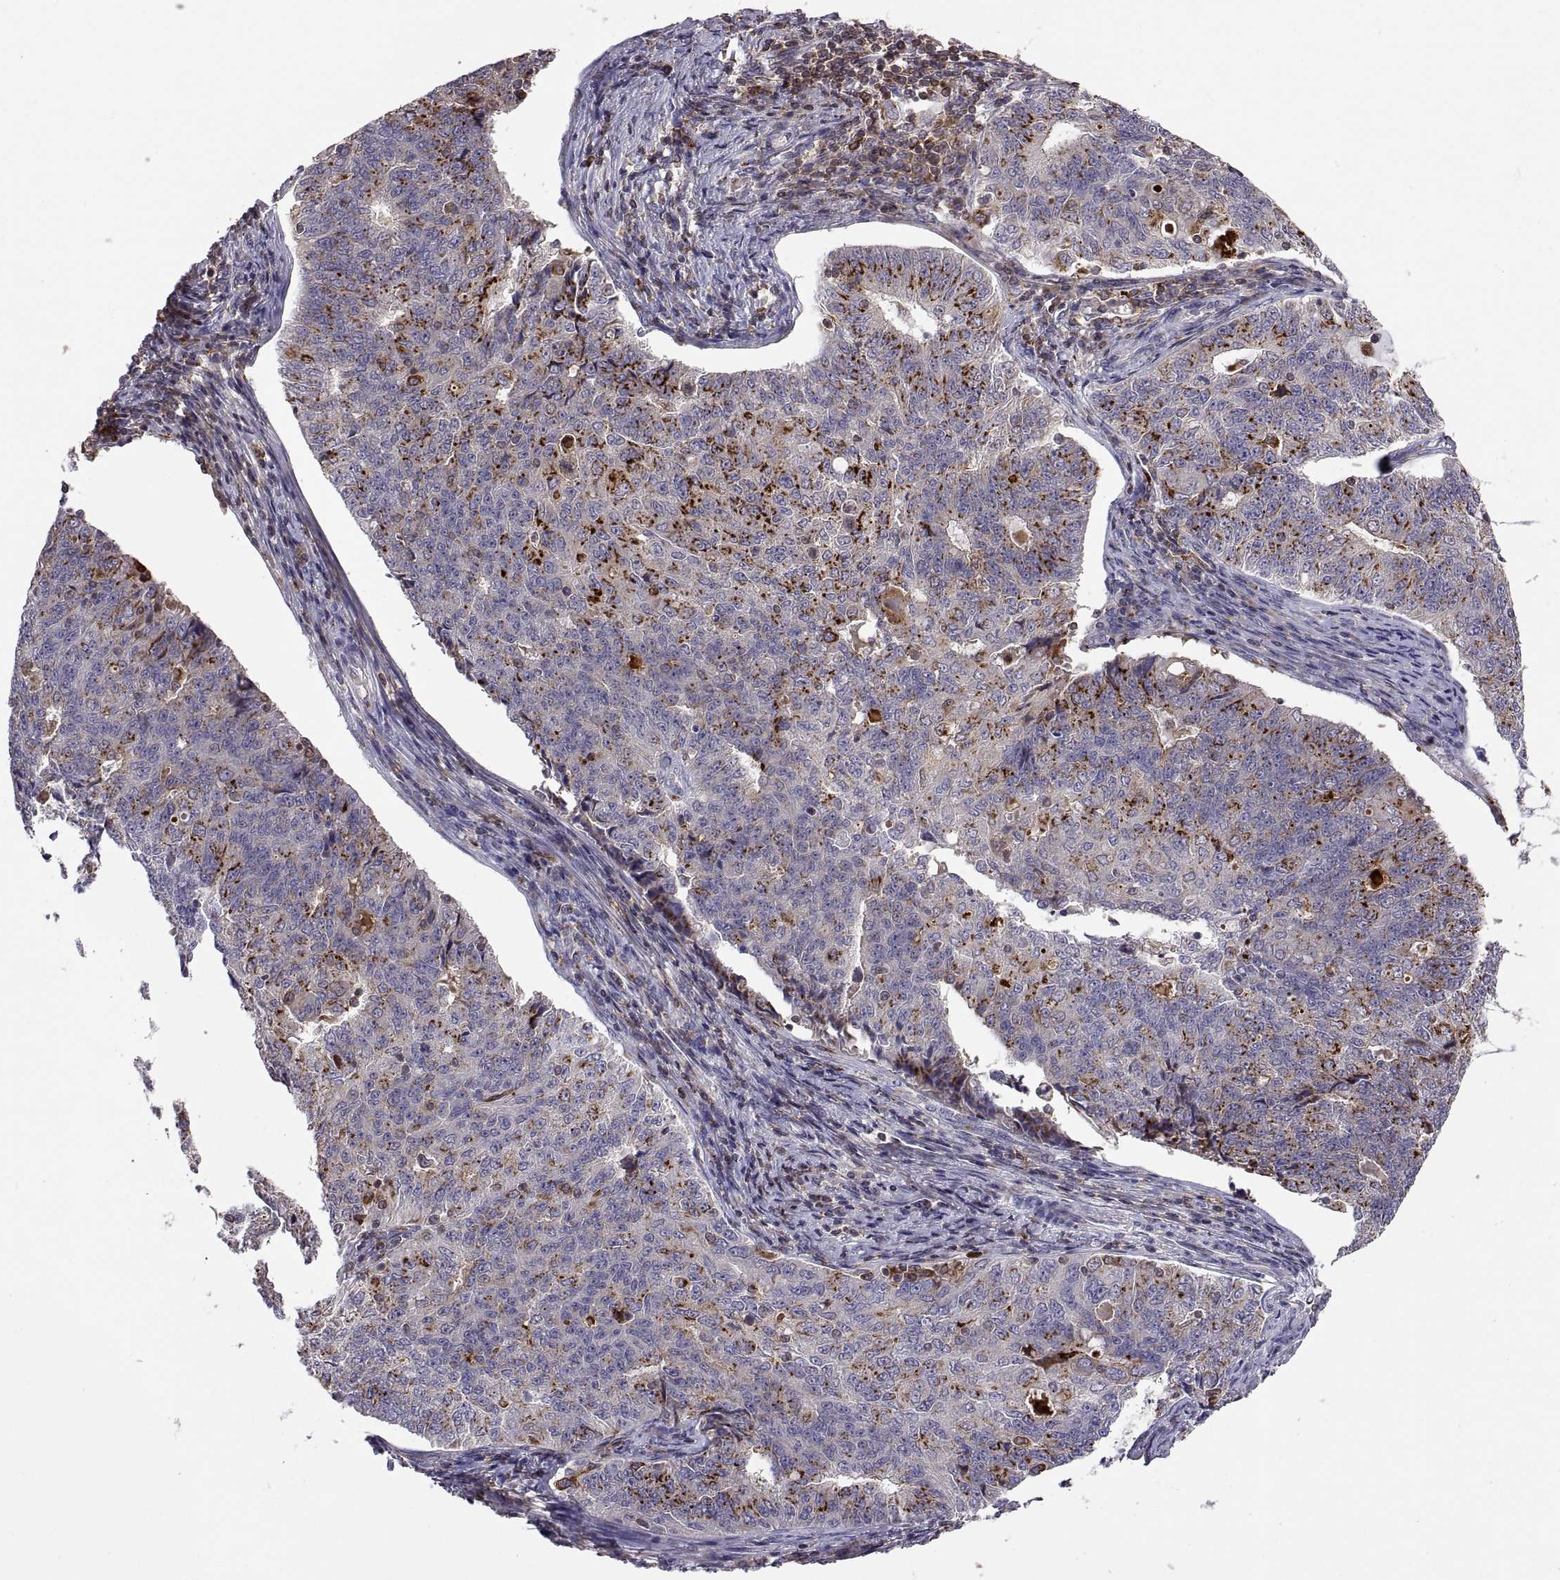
{"staining": {"intensity": "strong", "quantity": "25%-75%", "location": "cytoplasmic/membranous"}, "tissue": "endometrial cancer", "cell_type": "Tumor cells", "image_type": "cancer", "snomed": [{"axis": "morphology", "description": "Adenocarcinoma, NOS"}, {"axis": "topography", "description": "Endometrium"}], "caption": "Tumor cells display strong cytoplasmic/membranous positivity in about 25%-75% of cells in endometrial cancer (adenocarcinoma). The protein of interest is stained brown, and the nuclei are stained in blue (DAB IHC with brightfield microscopy, high magnification).", "gene": "ACAP1", "patient": {"sex": "female", "age": 43}}